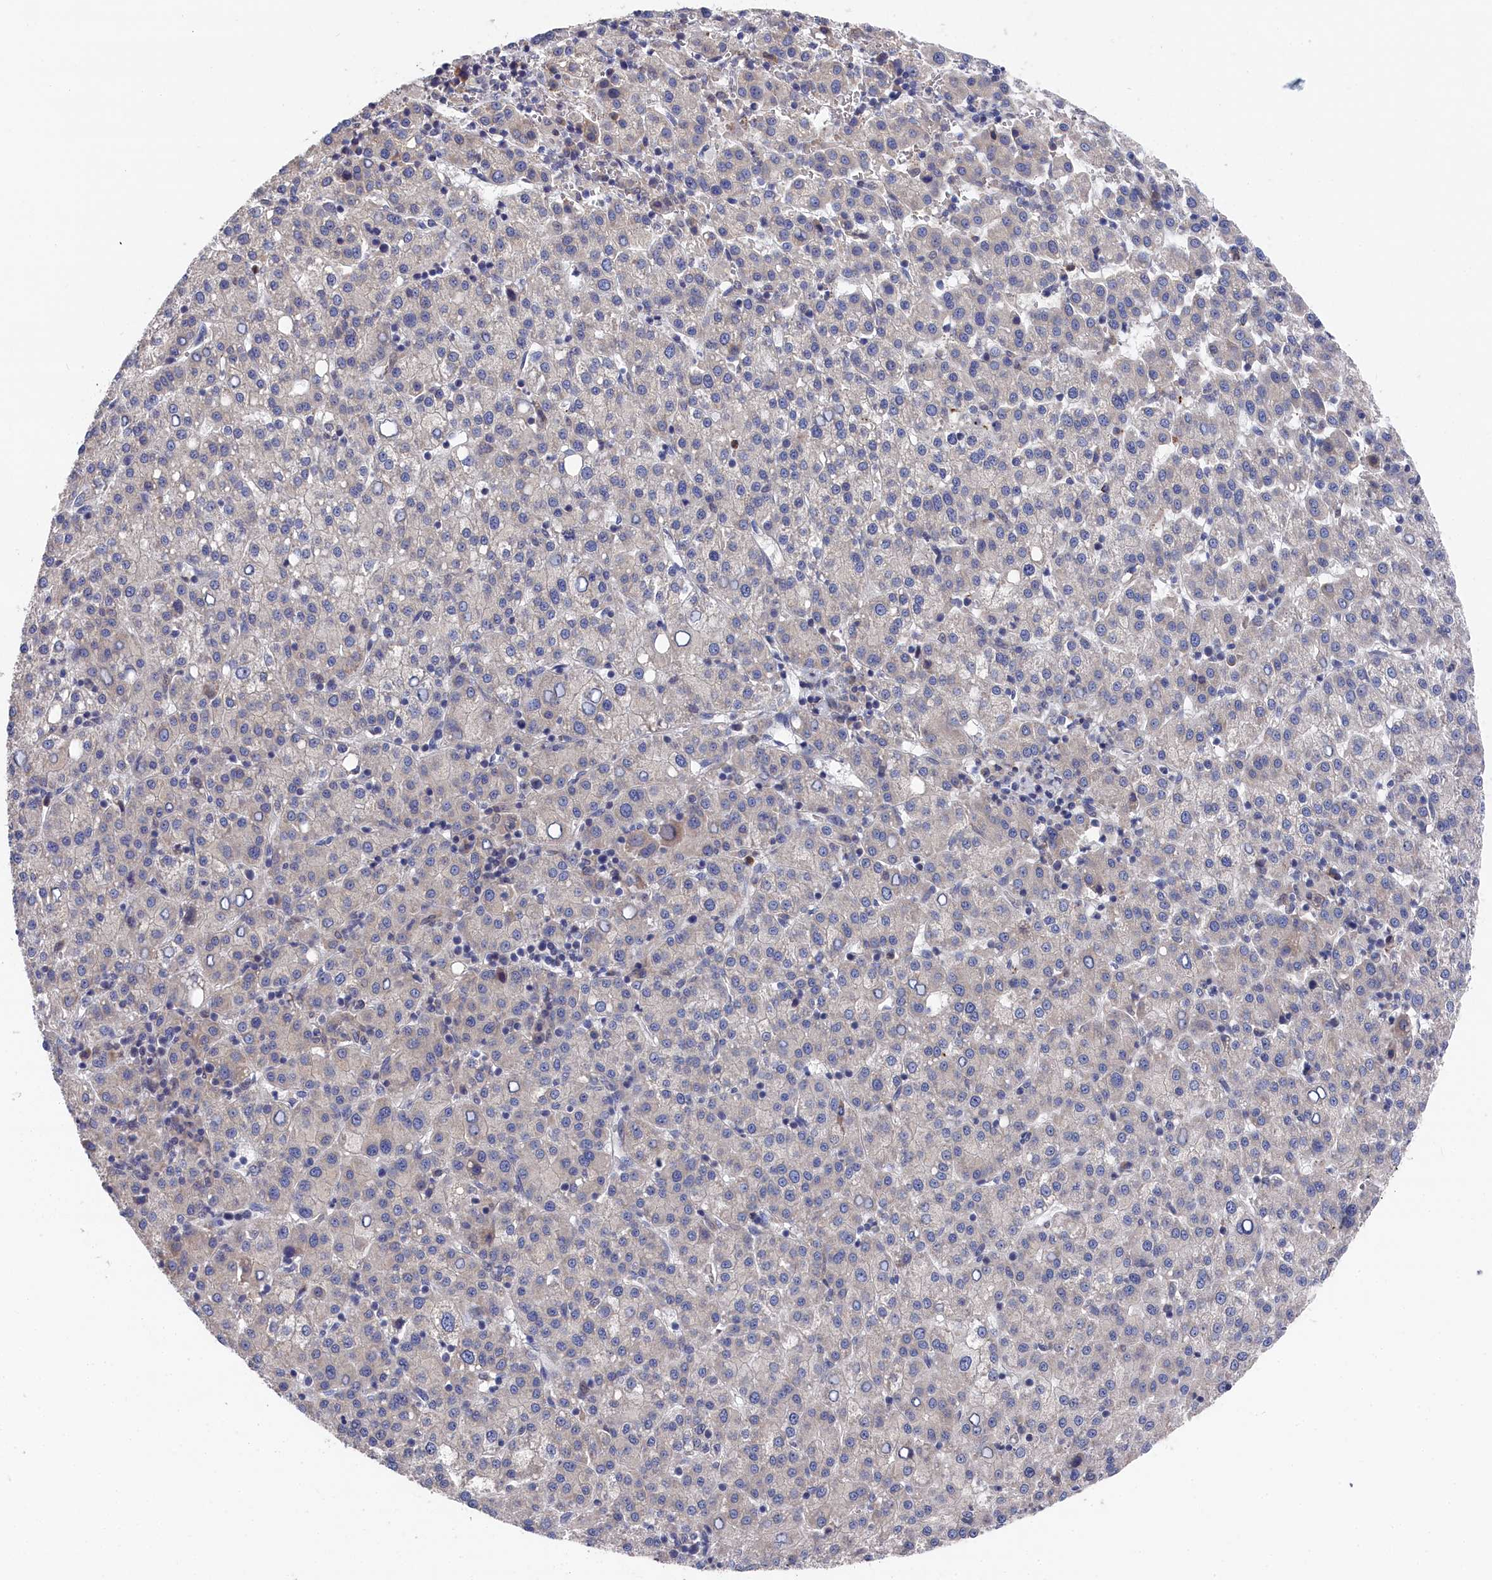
{"staining": {"intensity": "negative", "quantity": "none", "location": "none"}, "tissue": "liver cancer", "cell_type": "Tumor cells", "image_type": "cancer", "snomed": [{"axis": "morphology", "description": "Carcinoma, Hepatocellular, NOS"}, {"axis": "topography", "description": "Liver"}], "caption": "Tumor cells are negative for protein expression in human hepatocellular carcinoma (liver).", "gene": "CYB5D2", "patient": {"sex": "female", "age": 58}}